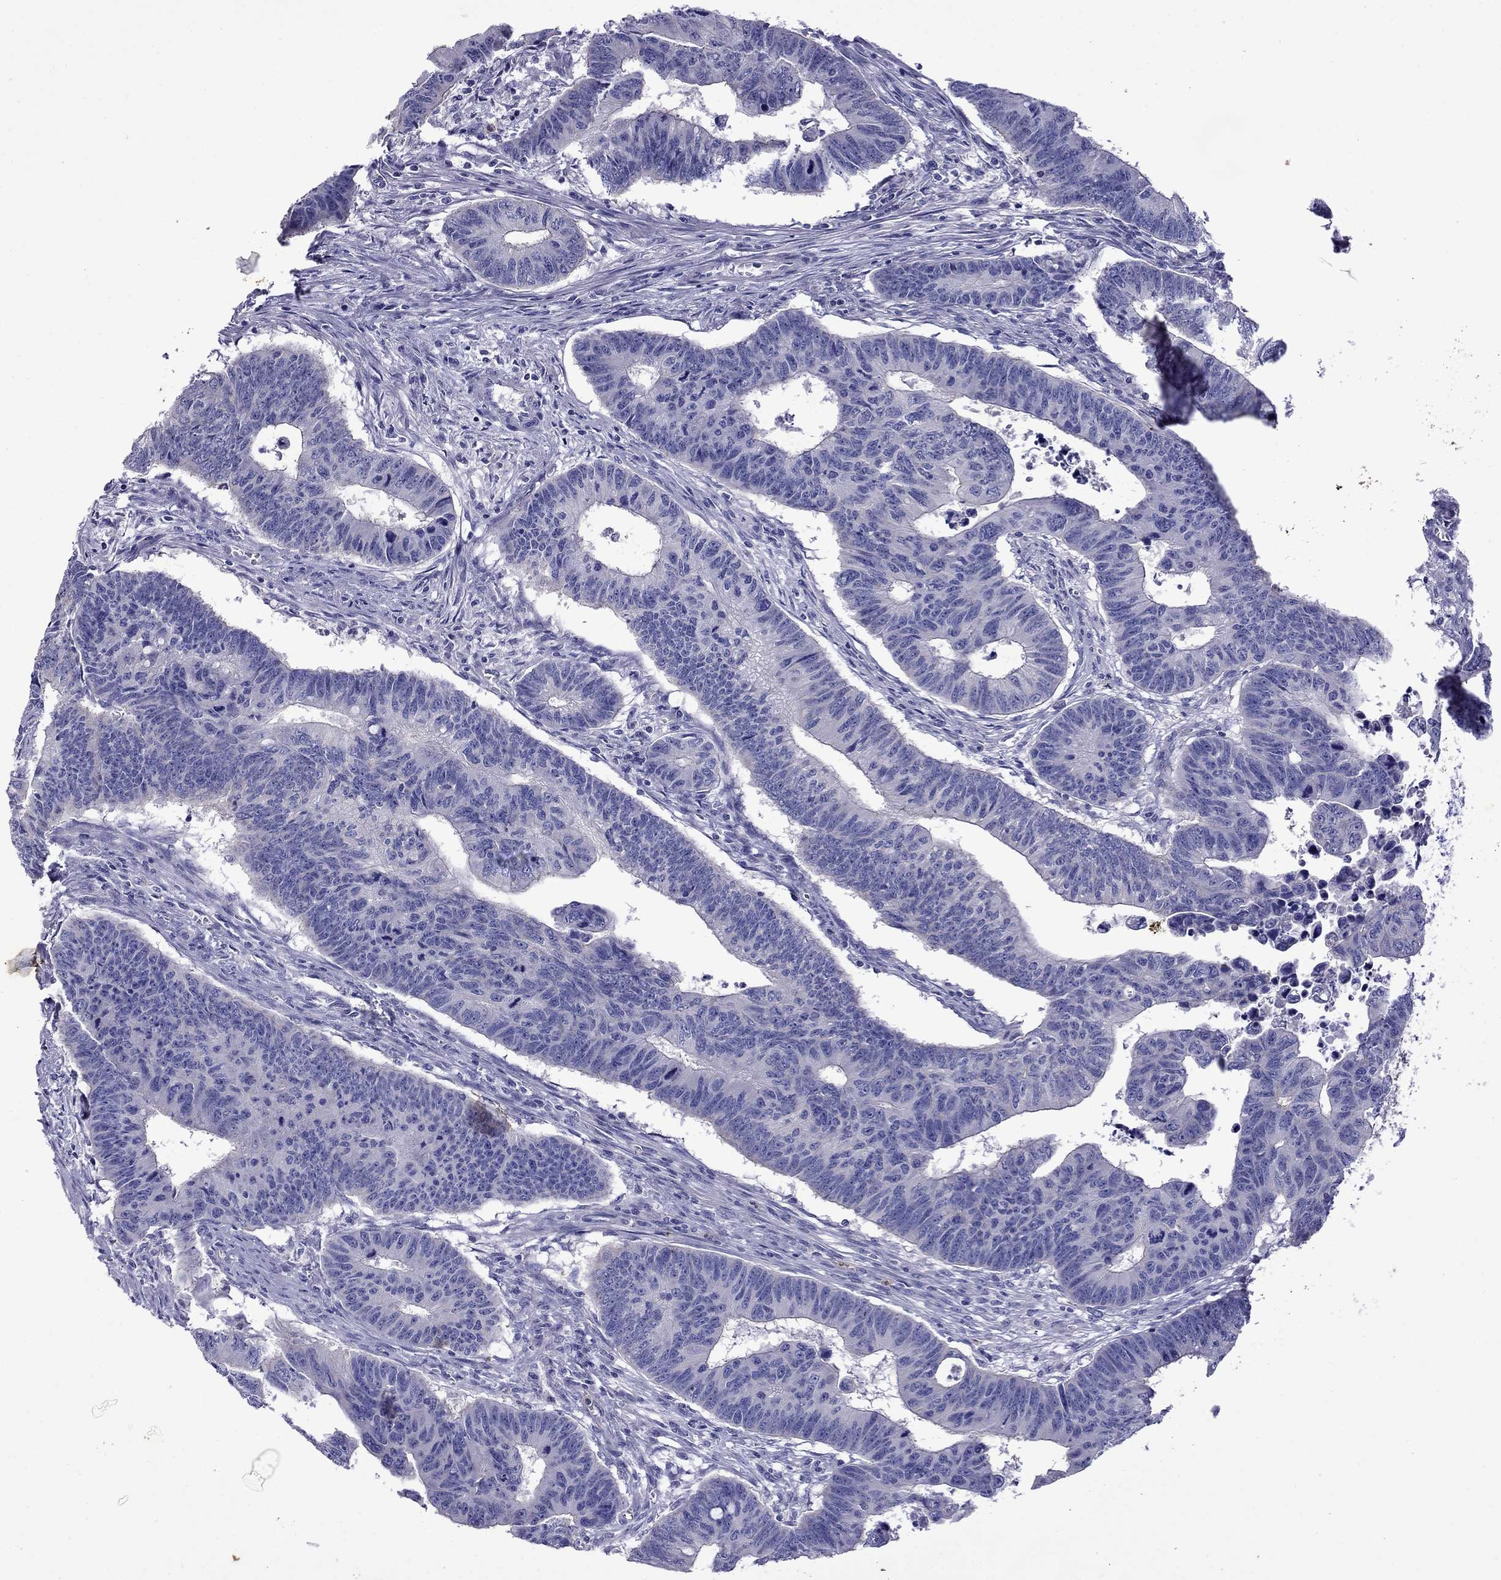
{"staining": {"intensity": "negative", "quantity": "none", "location": "none"}, "tissue": "colorectal cancer", "cell_type": "Tumor cells", "image_type": "cancer", "snomed": [{"axis": "morphology", "description": "Adenocarcinoma, NOS"}, {"axis": "topography", "description": "Appendix"}, {"axis": "topography", "description": "Colon"}, {"axis": "topography", "description": "Cecum"}, {"axis": "topography", "description": "Colon asc"}], "caption": "Photomicrograph shows no significant protein positivity in tumor cells of adenocarcinoma (colorectal).", "gene": "STAR", "patient": {"sex": "female", "age": 85}}